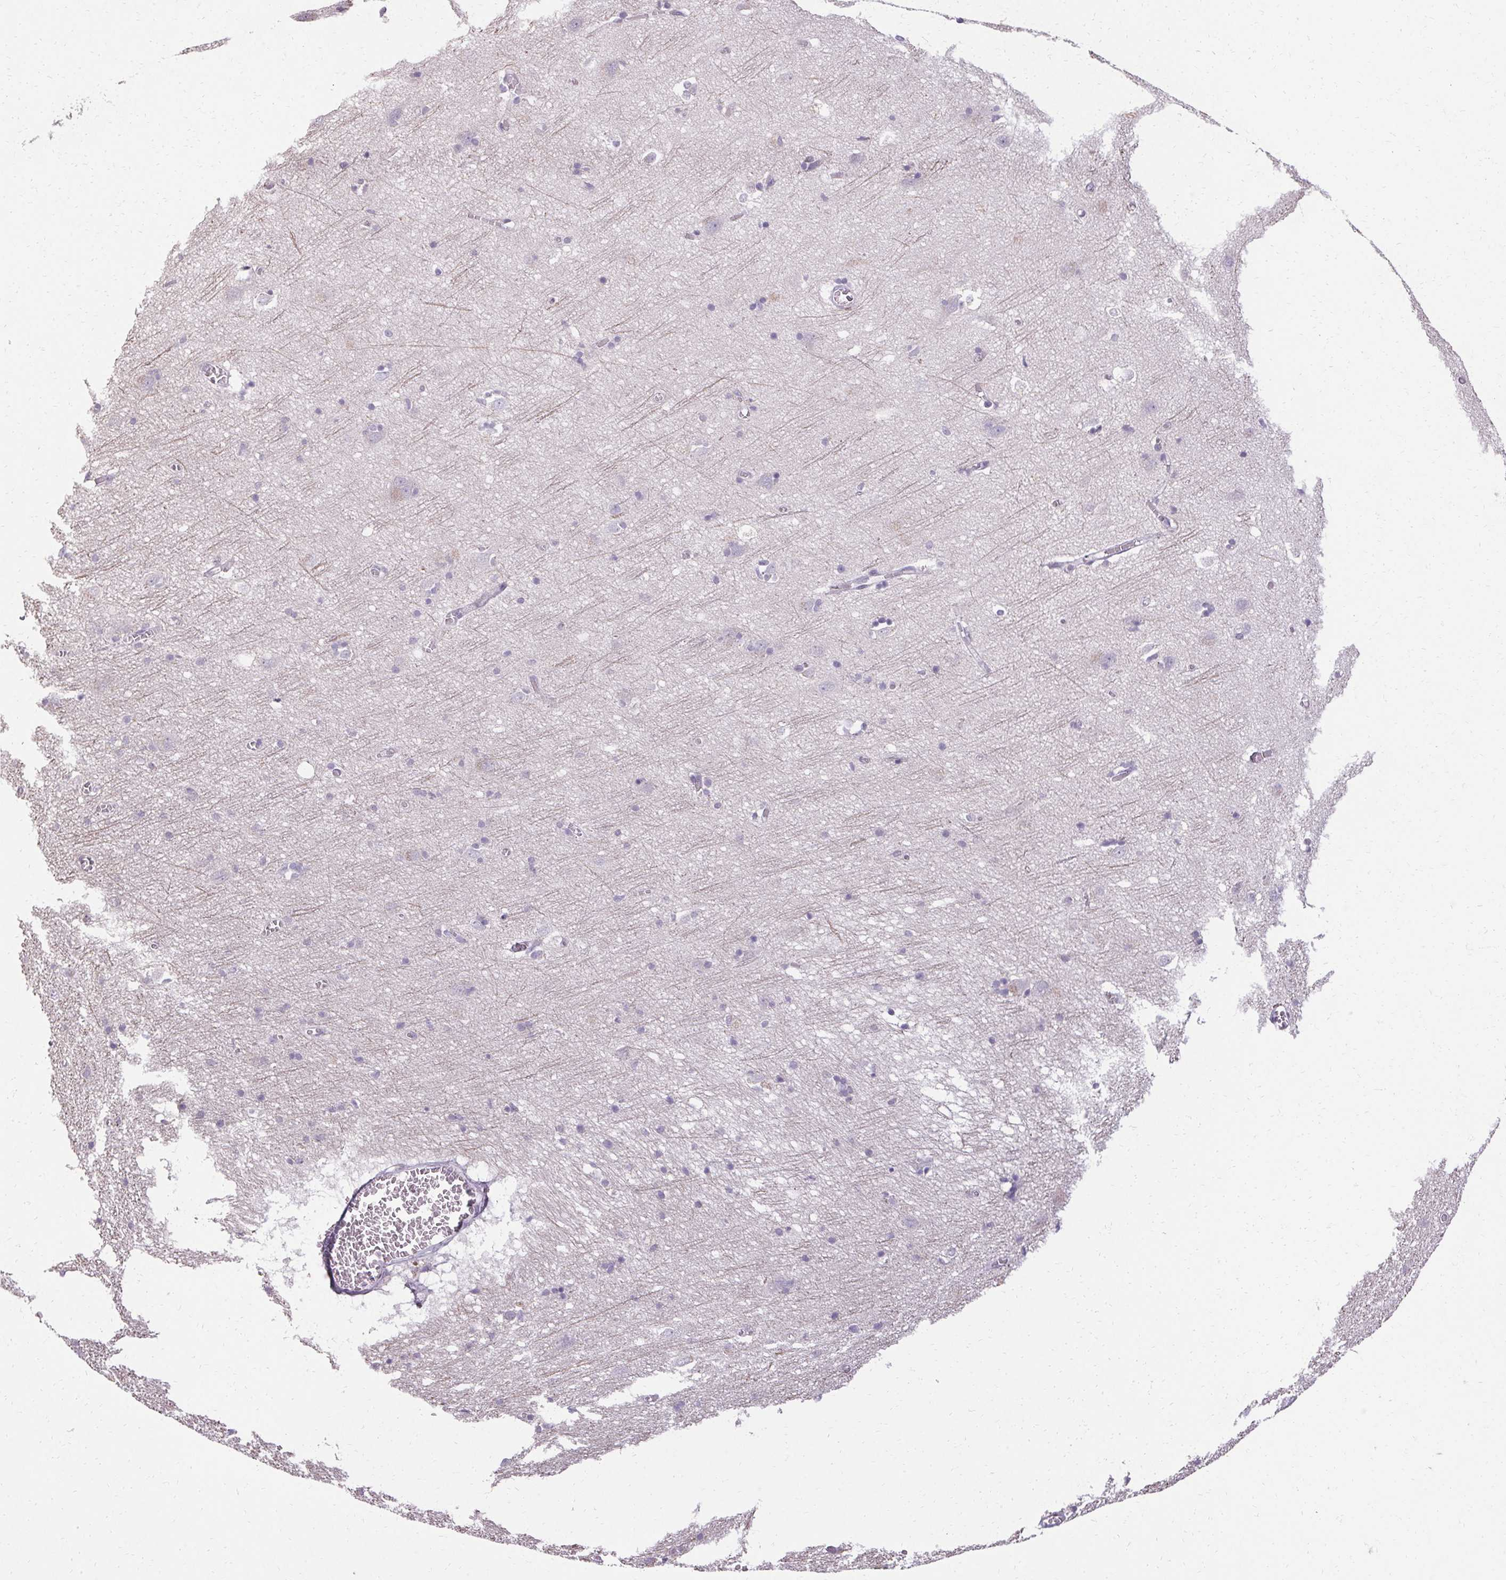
{"staining": {"intensity": "negative", "quantity": "none", "location": "none"}, "tissue": "cerebral cortex", "cell_type": "Endothelial cells", "image_type": "normal", "snomed": [{"axis": "morphology", "description": "Normal tissue, NOS"}, {"axis": "topography", "description": "Cerebral cortex"}], "caption": "High magnification brightfield microscopy of benign cerebral cortex stained with DAB (brown) and counterstained with hematoxylin (blue): endothelial cells show no significant positivity.", "gene": "HSD17B3", "patient": {"sex": "male", "age": 70}}